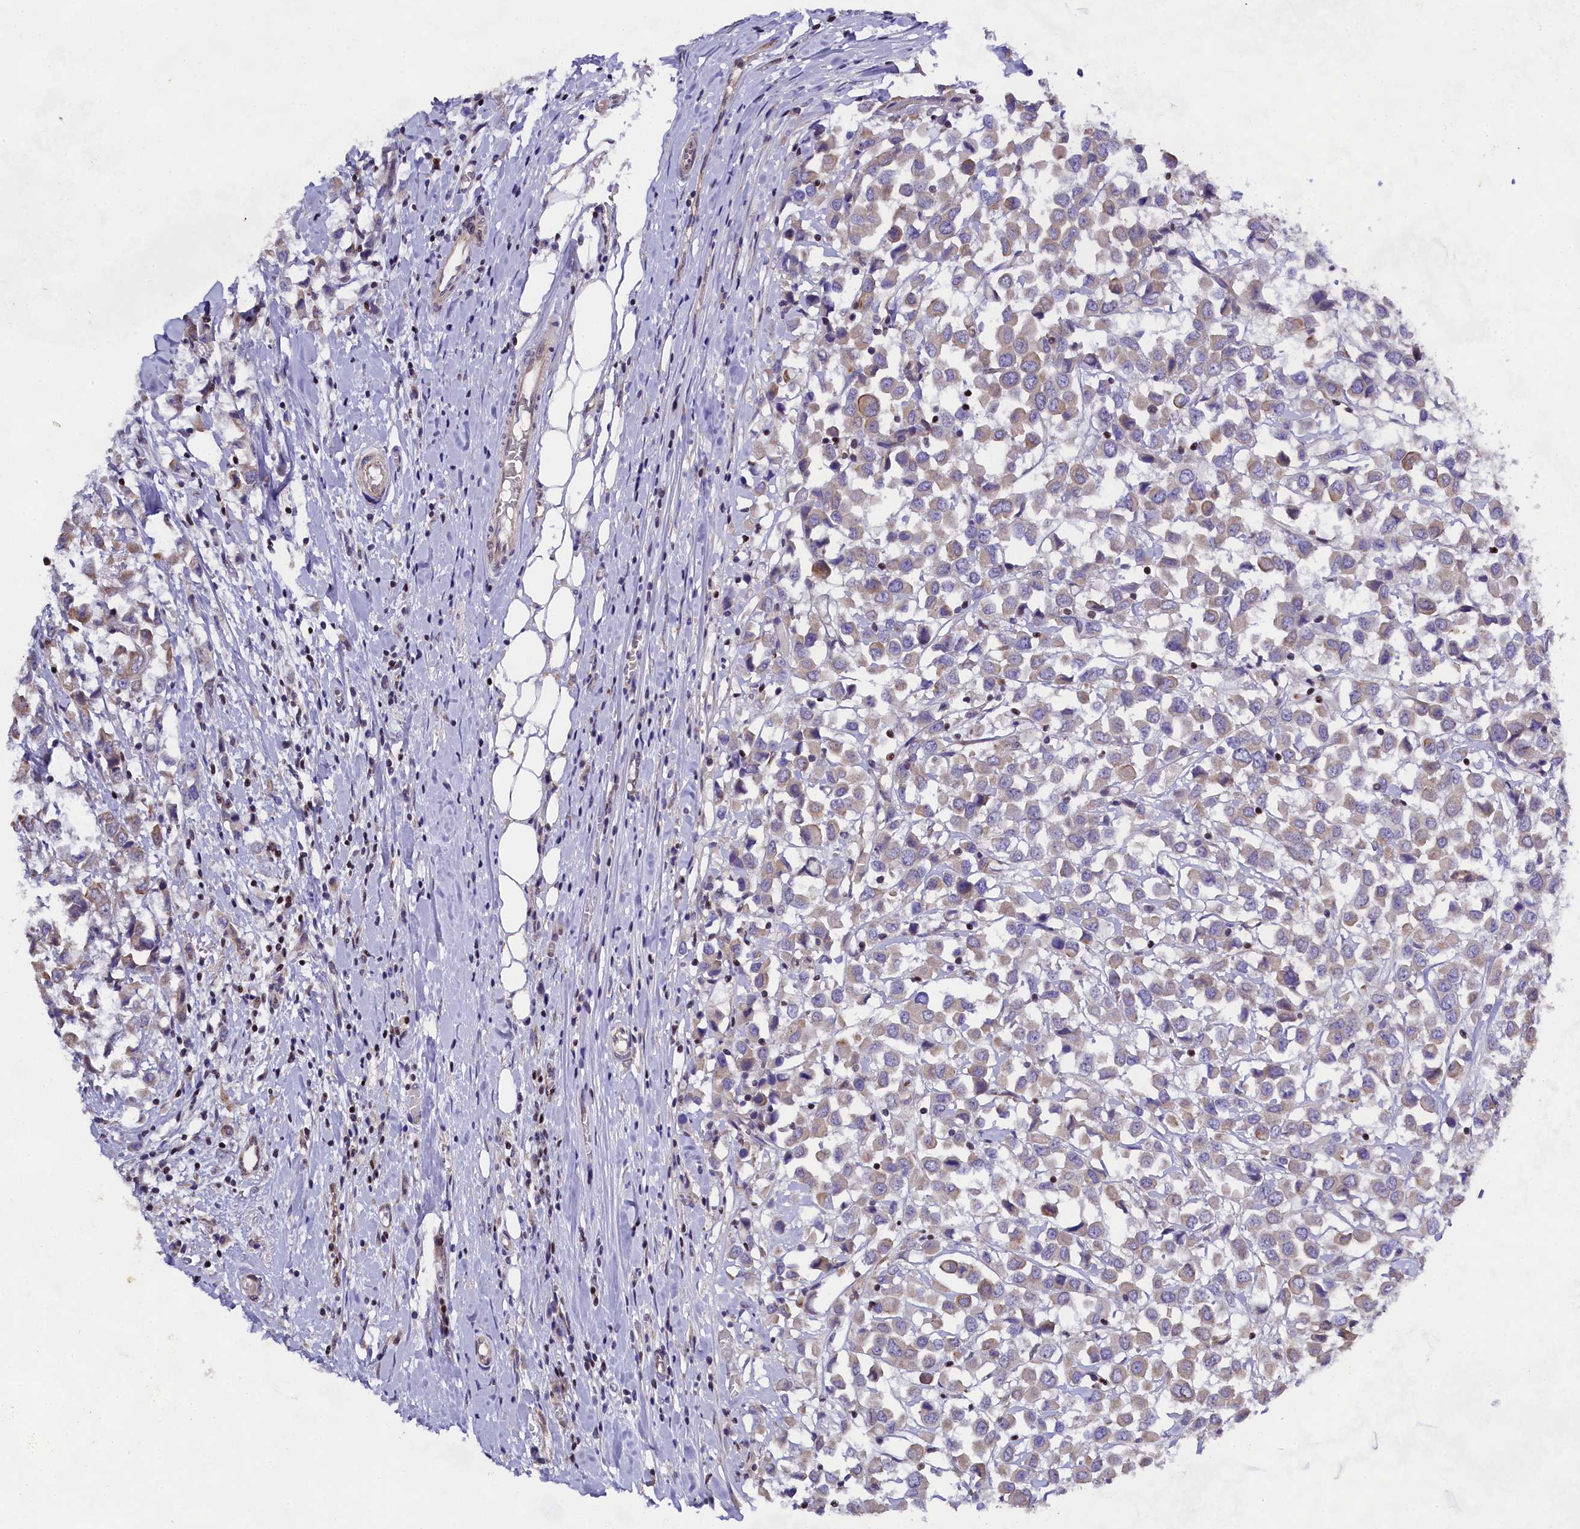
{"staining": {"intensity": "weak", "quantity": "25%-75%", "location": "cytoplasmic/membranous"}, "tissue": "breast cancer", "cell_type": "Tumor cells", "image_type": "cancer", "snomed": [{"axis": "morphology", "description": "Duct carcinoma"}, {"axis": "topography", "description": "Breast"}], "caption": "Immunohistochemical staining of human breast cancer reveals low levels of weak cytoplasmic/membranous staining in about 25%-75% of tumor cells.", "gene": "SP4", "patient": {"sex": "female", "age": 61}}